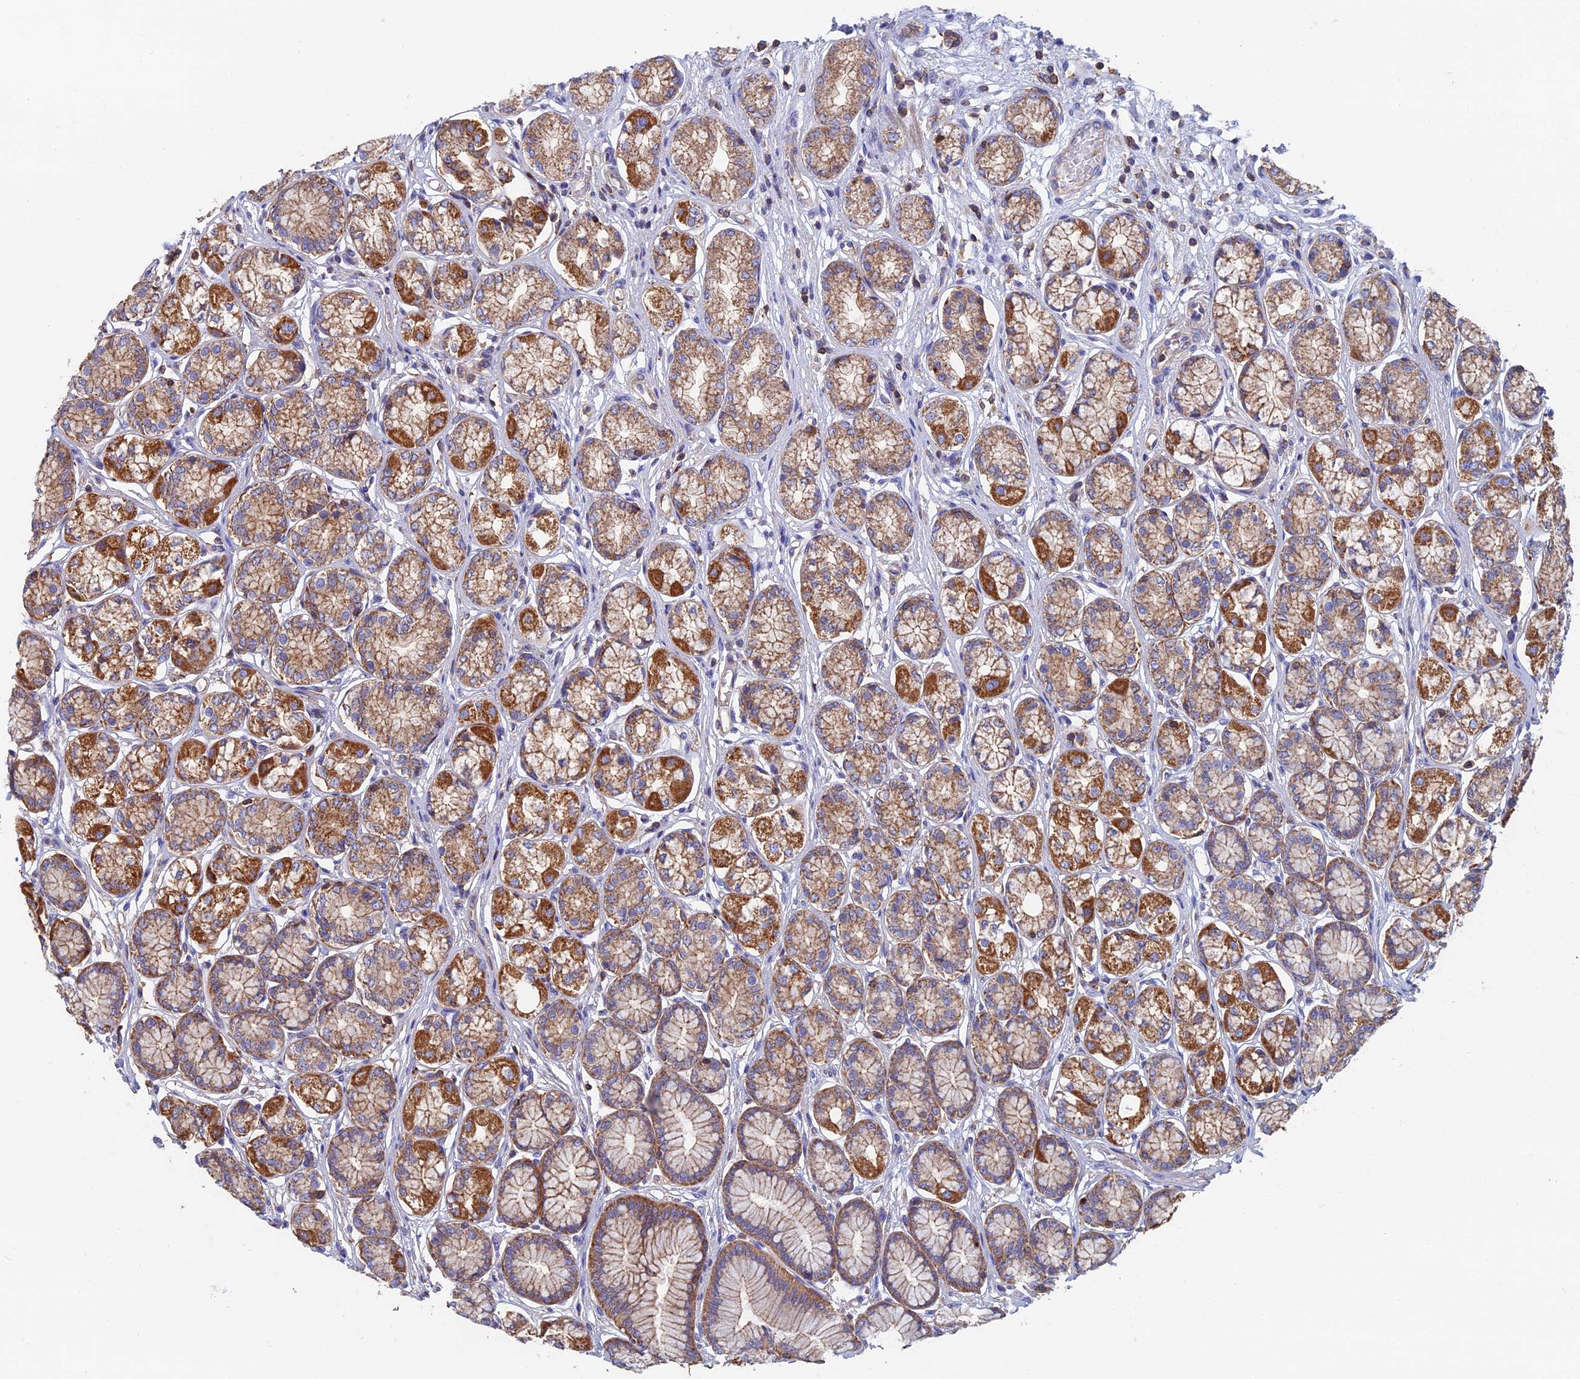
{"staining": {"intensity": "strong", "quantity": ">75%", "location": "cytoplasmic/membranous"}, "tissue": "stomach", "cell_type": "Glandular cells", "image_type": "normal", "snomed": [{"axis": "morphology", "description": "Normal tissue, NOS"}, {"axis": "morphology", "description": "Adenocarcinoma, NOS"}, {"axis": "morphology", "description": "Adenocarcinoma, High grade"}, {"axis": "topography", "description": "Stomach, upper"}, {"axis": "topography", "description": "Stomach"}], "caption": "Brown immunohistochemical staining in unremarkable human stomach displays strong cytoplasmic/membranous expression in approximately >75% of glandular cells.", "gene": "HSD17B8", "patient": {"sex": "female", "age": 65}}